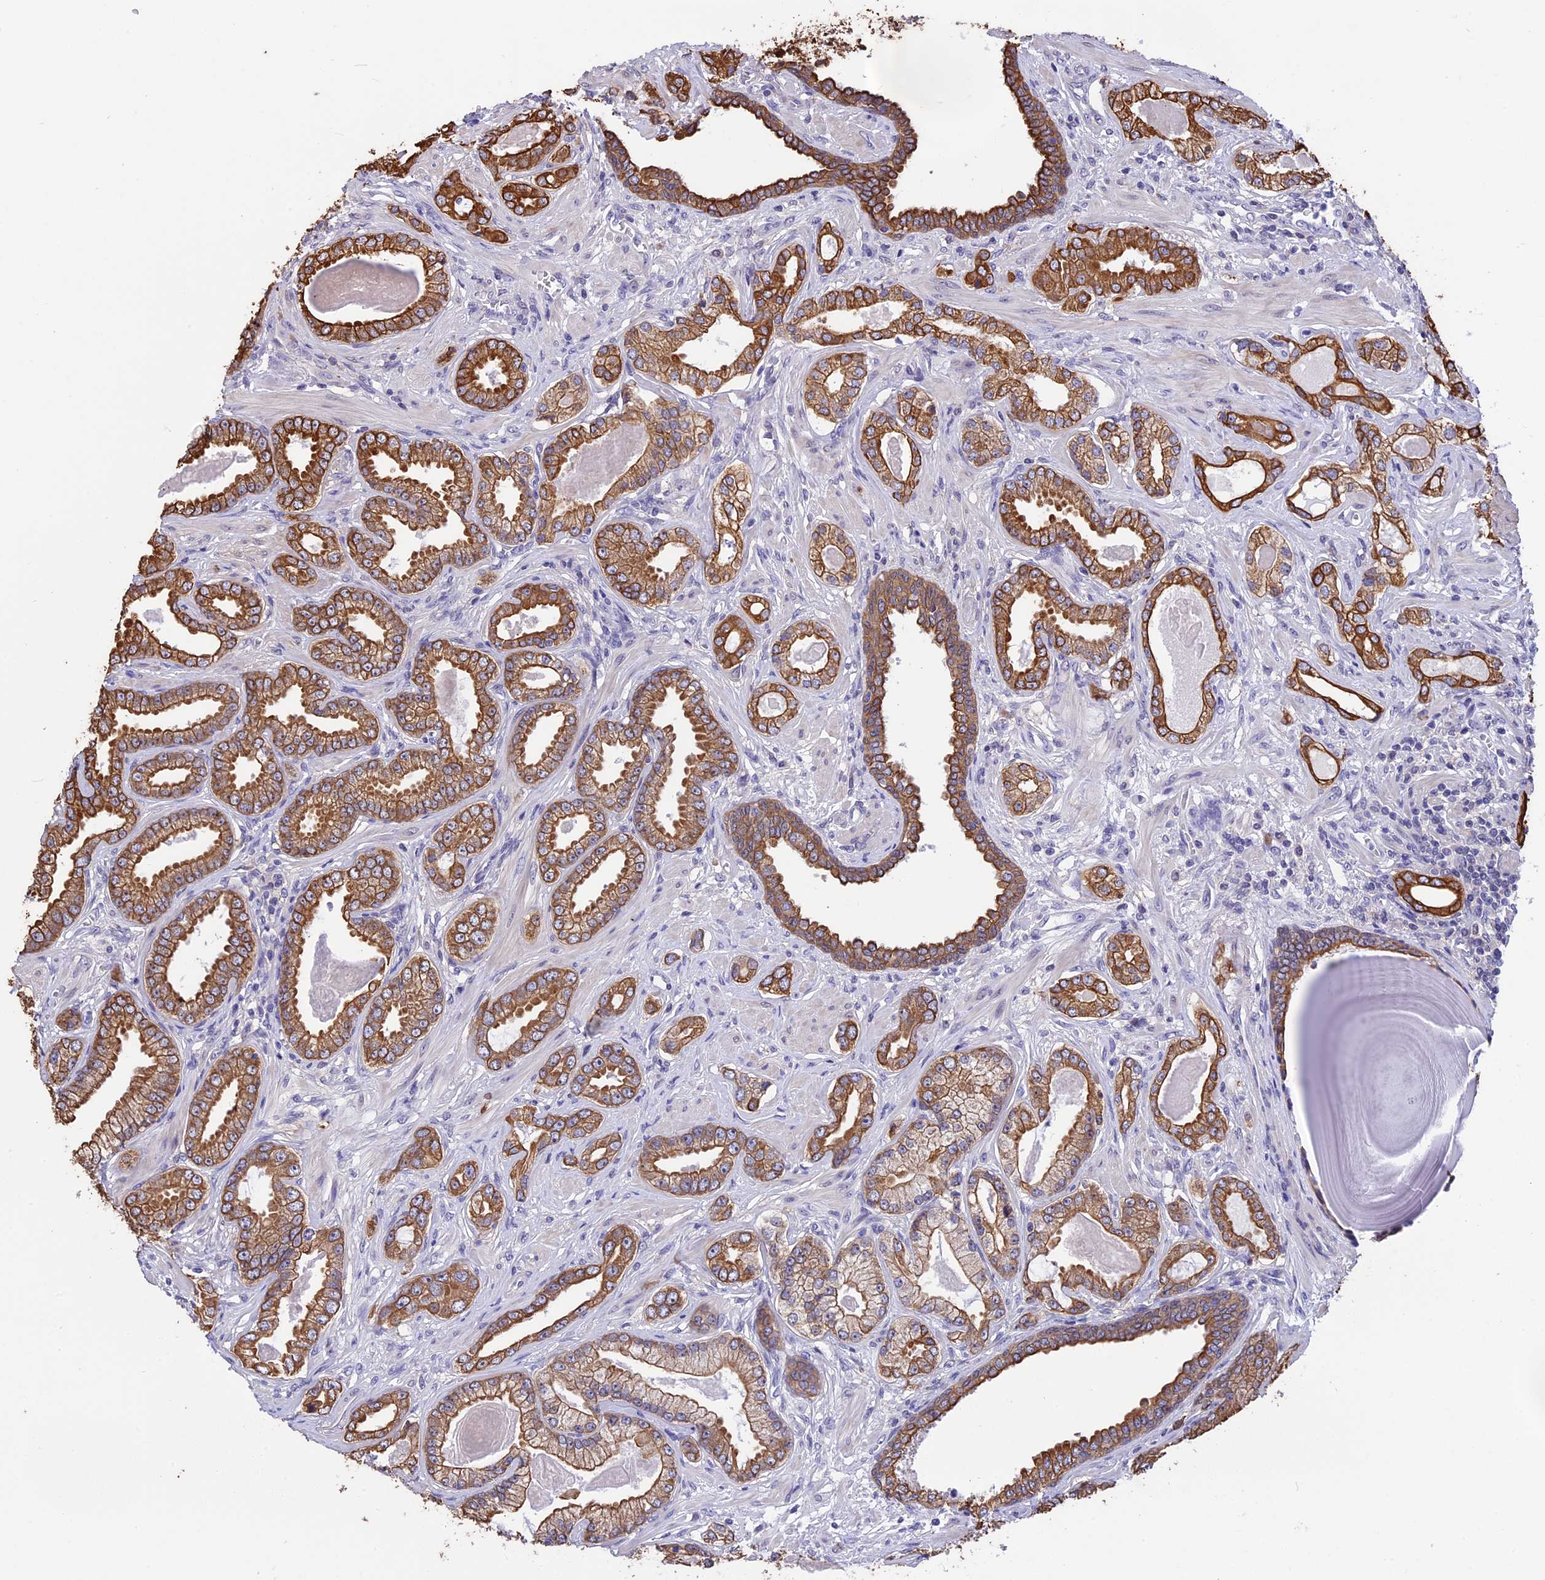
{"staining": {"intensity": "strong", "quantity": ">75%", "location": "cytoplasmic/membranous"}, "tissue": "prostate cancer", "cell_type": "Tumor cells", "image_type": "cancer", "snomed": [{"axis": "morphology", "description": "Adenocarcinoma, Low grade"}, {"axis": "topography", "description": "Prostate"}], "caption": "Immunohistochemical staining of prostate adenocarcinoma (low-grade) displays high levels of strong cytoplasmic/membranous staining in approximately >75% of tumor cells. (DAB (3,3'-diaminobenzidine) = brown stain, brightfield microscopy at high magnification).", "gene": "STUB1", "patient": {"sex": "male", "age": 64}}